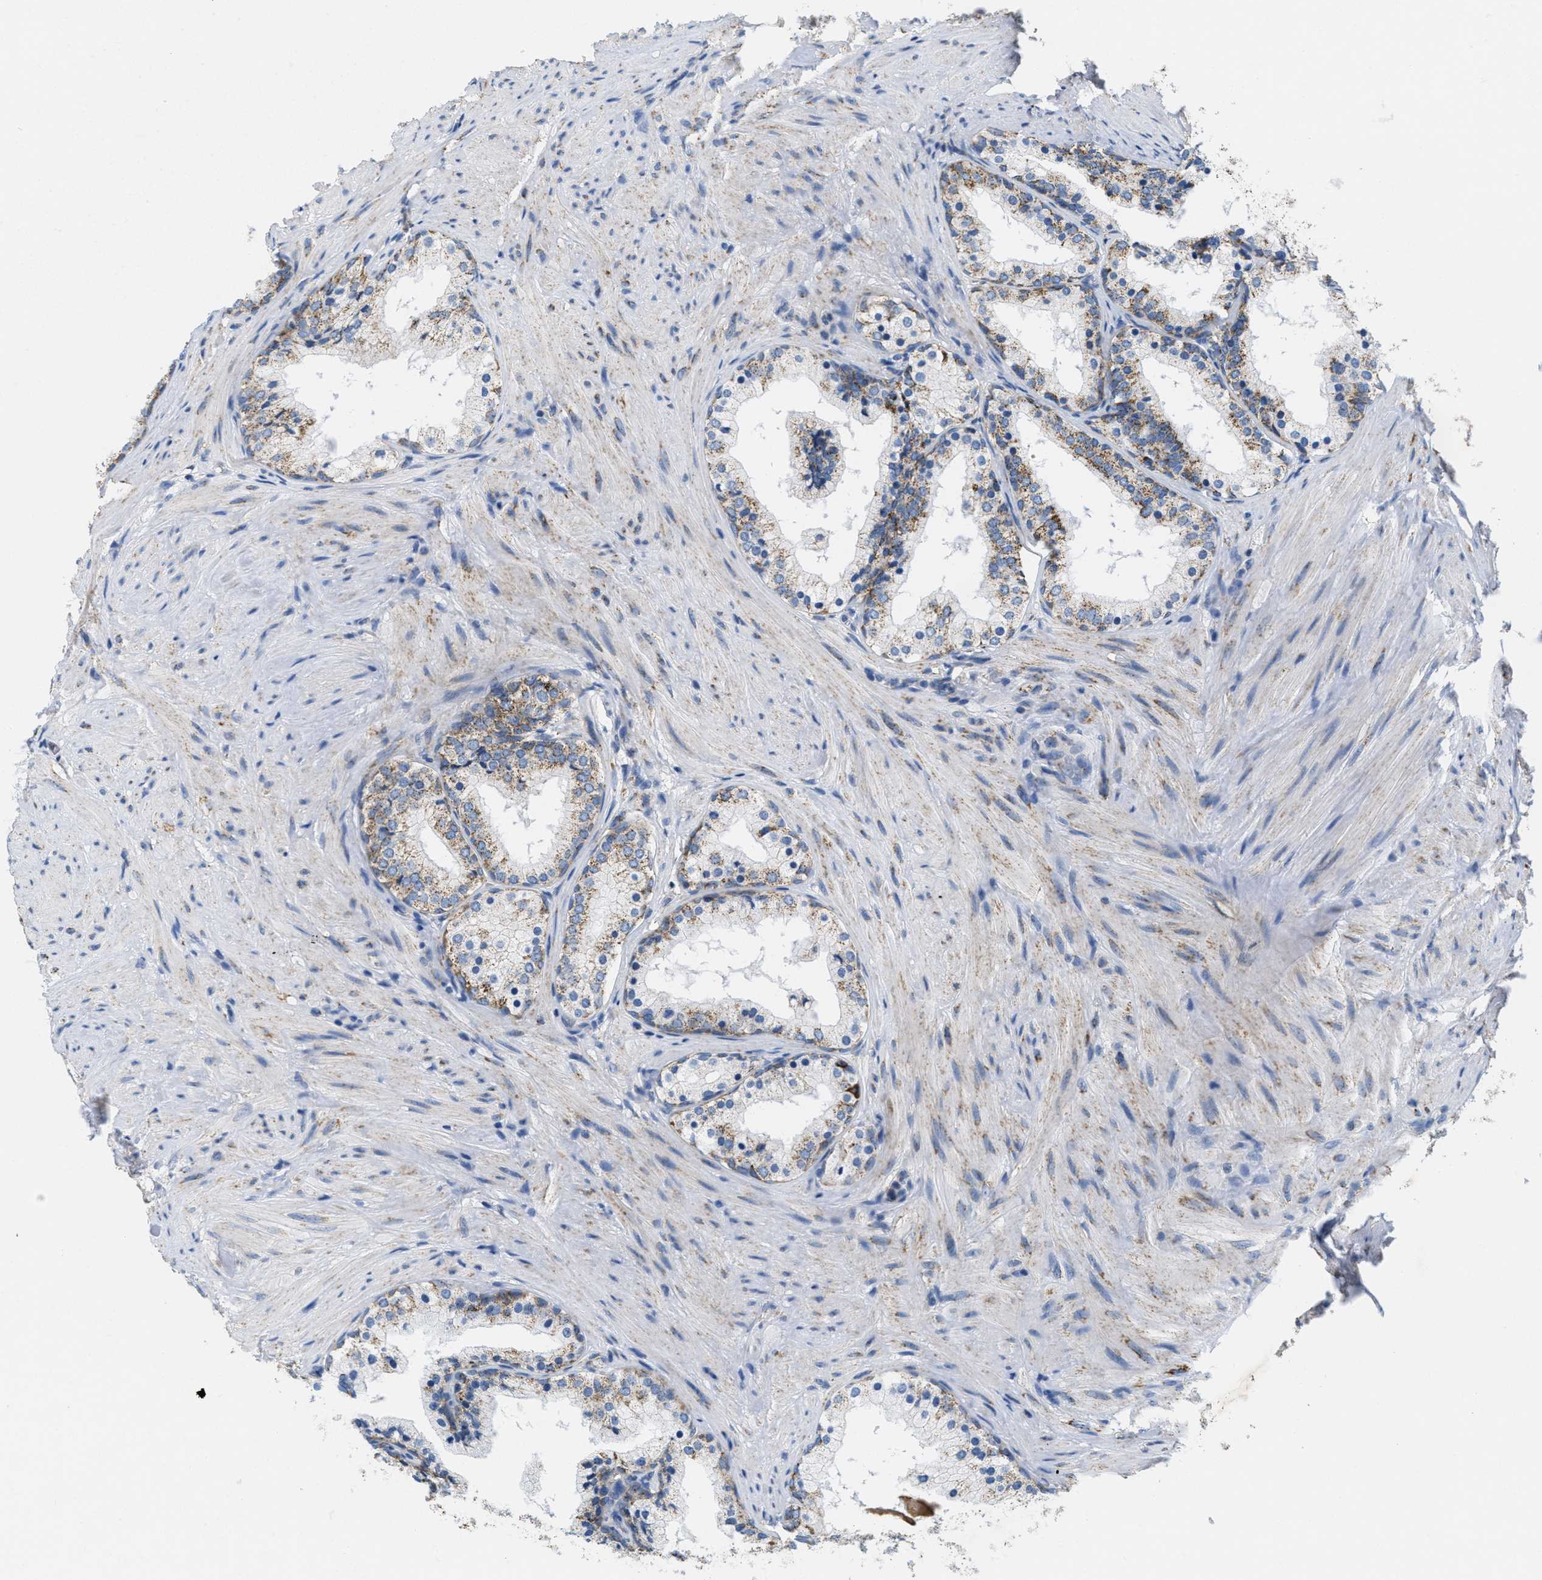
{"staining": {"intensity": "moderate", "quantity": ">75%", "location": "cytoplasmic/membranous"}, "tissue": "prostate cancer", "cell_type": "Tumor cells", "image_type": "cancer", "snomed": [{"axis": "morphology", "description": "Adenocarcinoma, Low grade"}, {"axis": "topography", "description": "Prostate"}], "caption": "The micrograph shows a brown stain indicating the presence of a protein in the cytoplasmic/membranous of tumor cells in prostate cancer.", "gene": "KCNJ5", "patient": {"sex": "male", "age": 69}}